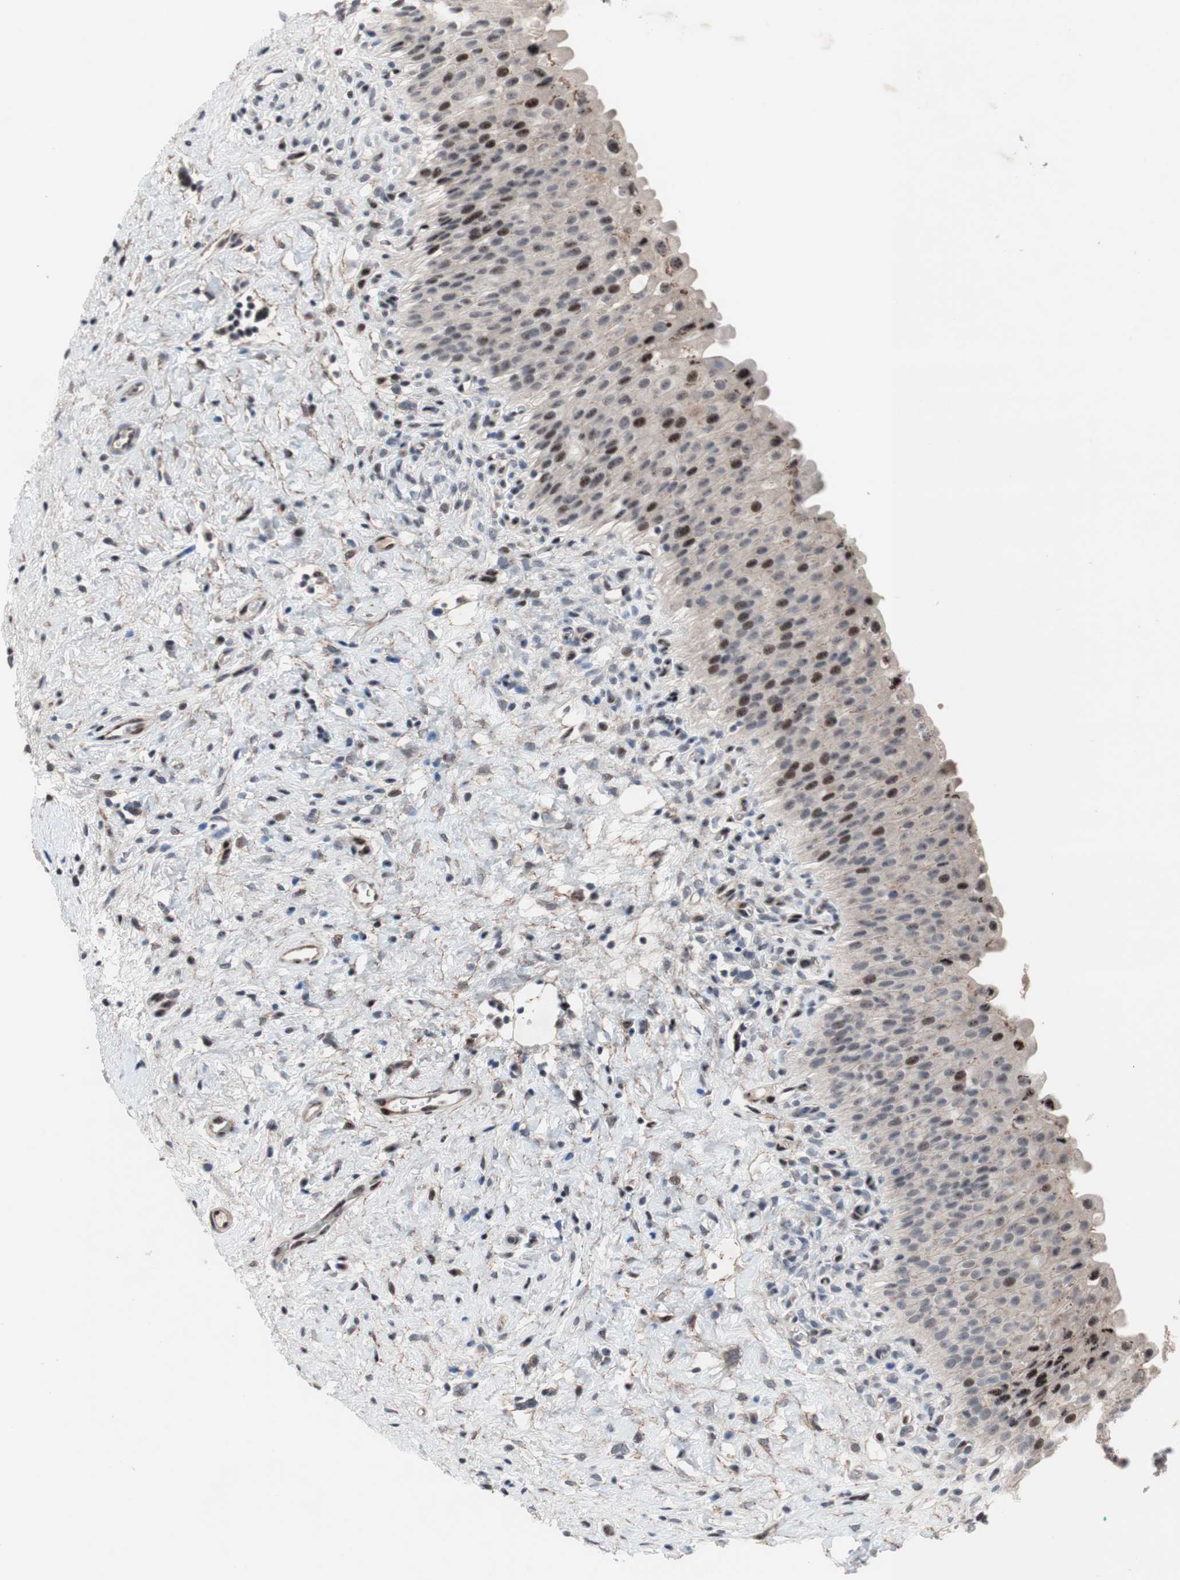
{"staining": {"intensity": "moderate", "quantity": "<25%", "location": "nuclear"}, "tissue": "urinary bladder", "cell_type": "Urothelial cells", "image_type": "normal", "snomed": [{"axis": "morphology", "description": "Normal tissue, NOS"}, {"axis": "morphology", "description": "Urothelial carcinoma, High grade"}, {"axis": "topography", "description": "Urinary bladder"}], "caption": "This is a histology image of immunohistochemistry staining of unremarkable urinary bladder, which shows moderate positivity in the nuclear of urothelial cells.", "gene": "PINX1", "patient": {"sex": "male", "age": 46}}